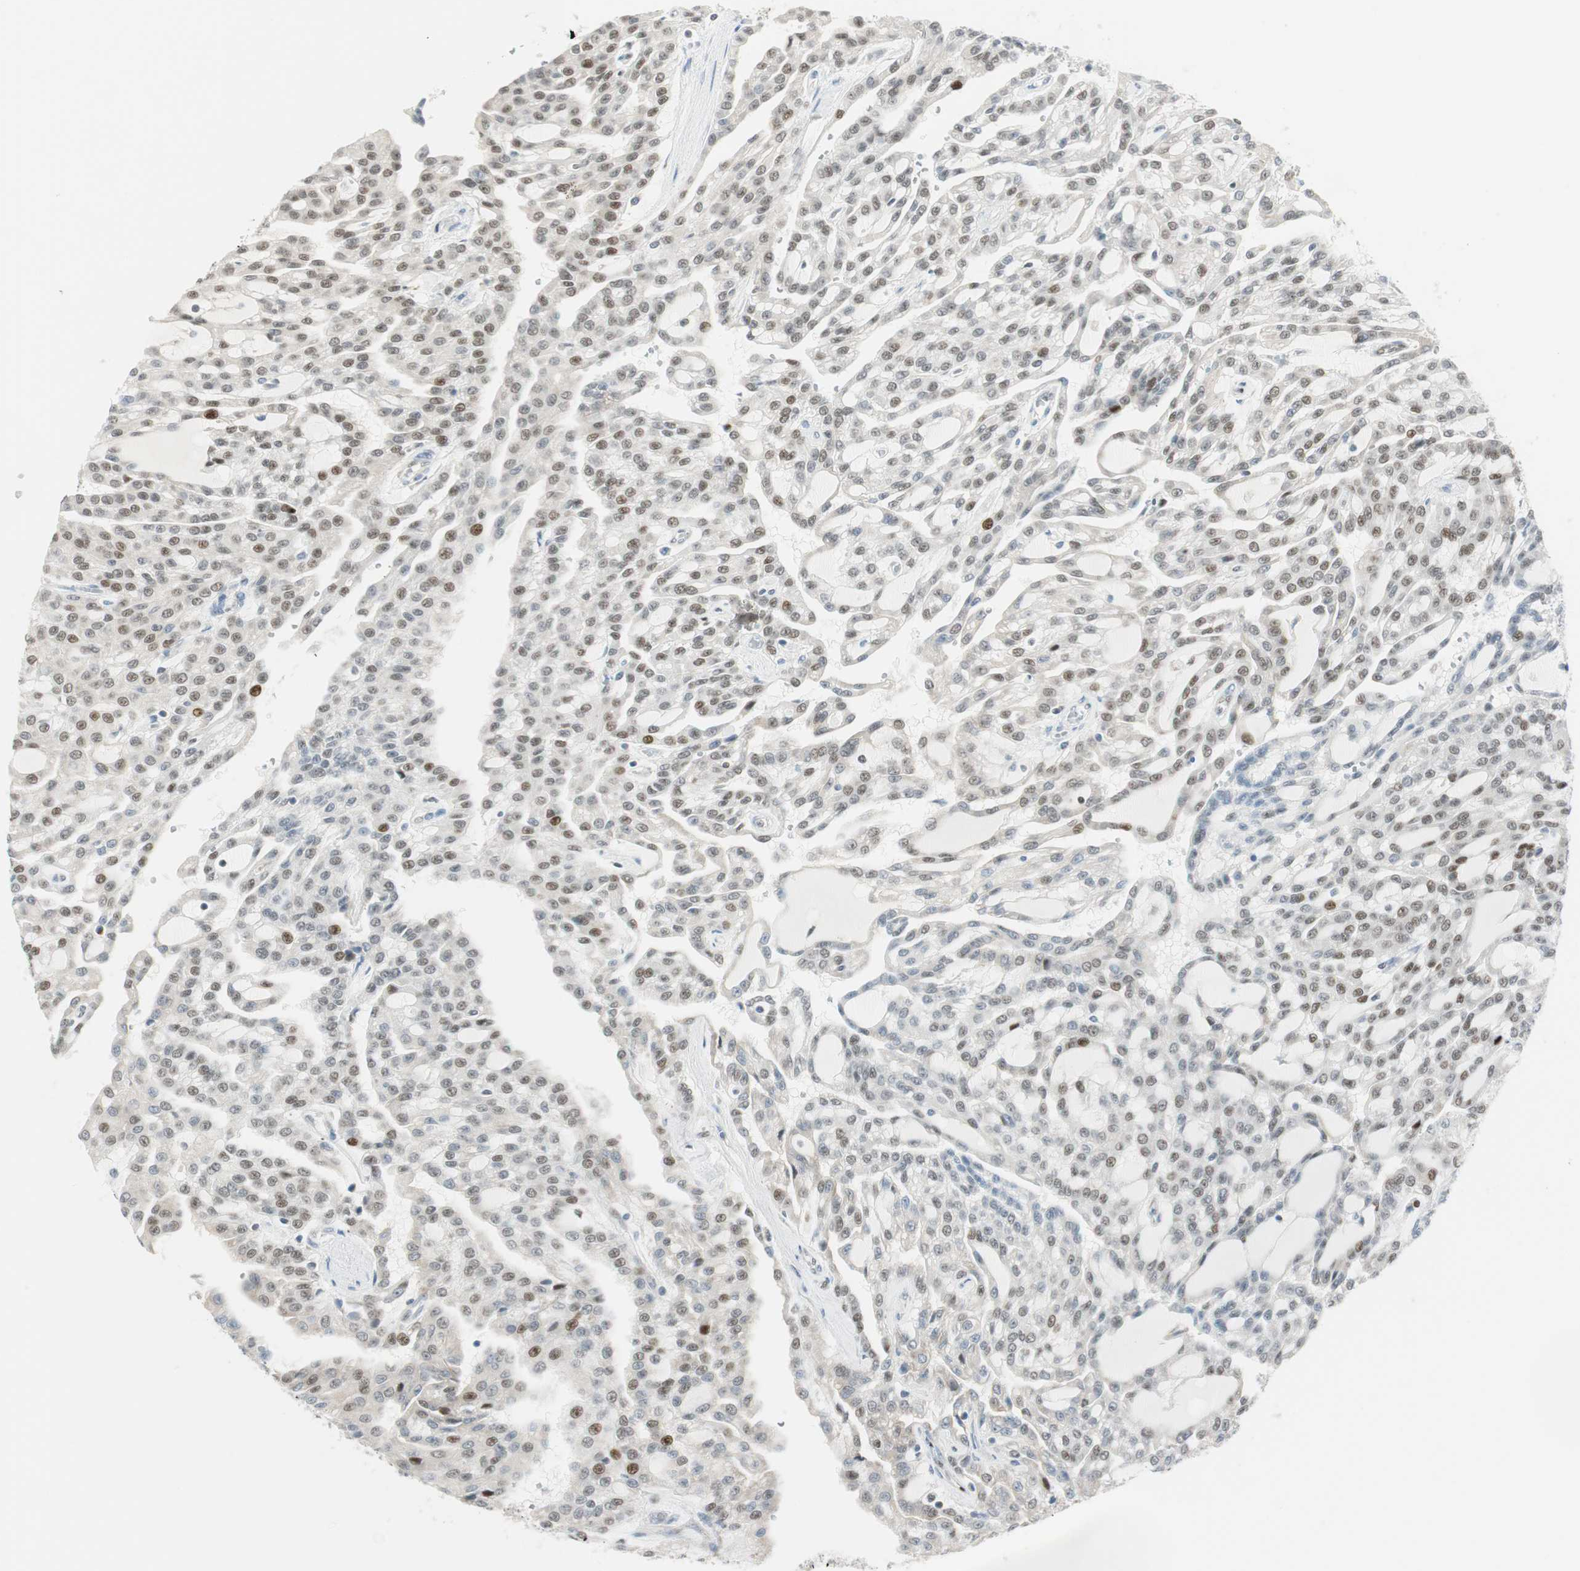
{"staining": {"intensity": "moderate", "quantity": "<25%", "location": "nuclear"}, "tissue": "renal cancer", "cell_type": "Tumor cells", "image_type": "cancer", "snomed": [{"axis": "morphology", "description": "Adenocarcinoma, NOS"}, {"axis": "topography", "description": "Kidney"}], "caption": "Renal cancer was stained to show a protein in brown. There is low levels of moderate nuclear expression in approximately <25% of tumor cells. The staining was performed using DAB (3,3'-diaminobenzidine), with brown indicating positive protein expression. Nuclei are stained blue with hematoxylin.", "gene": "MSX2", "patient": {"sex": "male", "age": 63}}